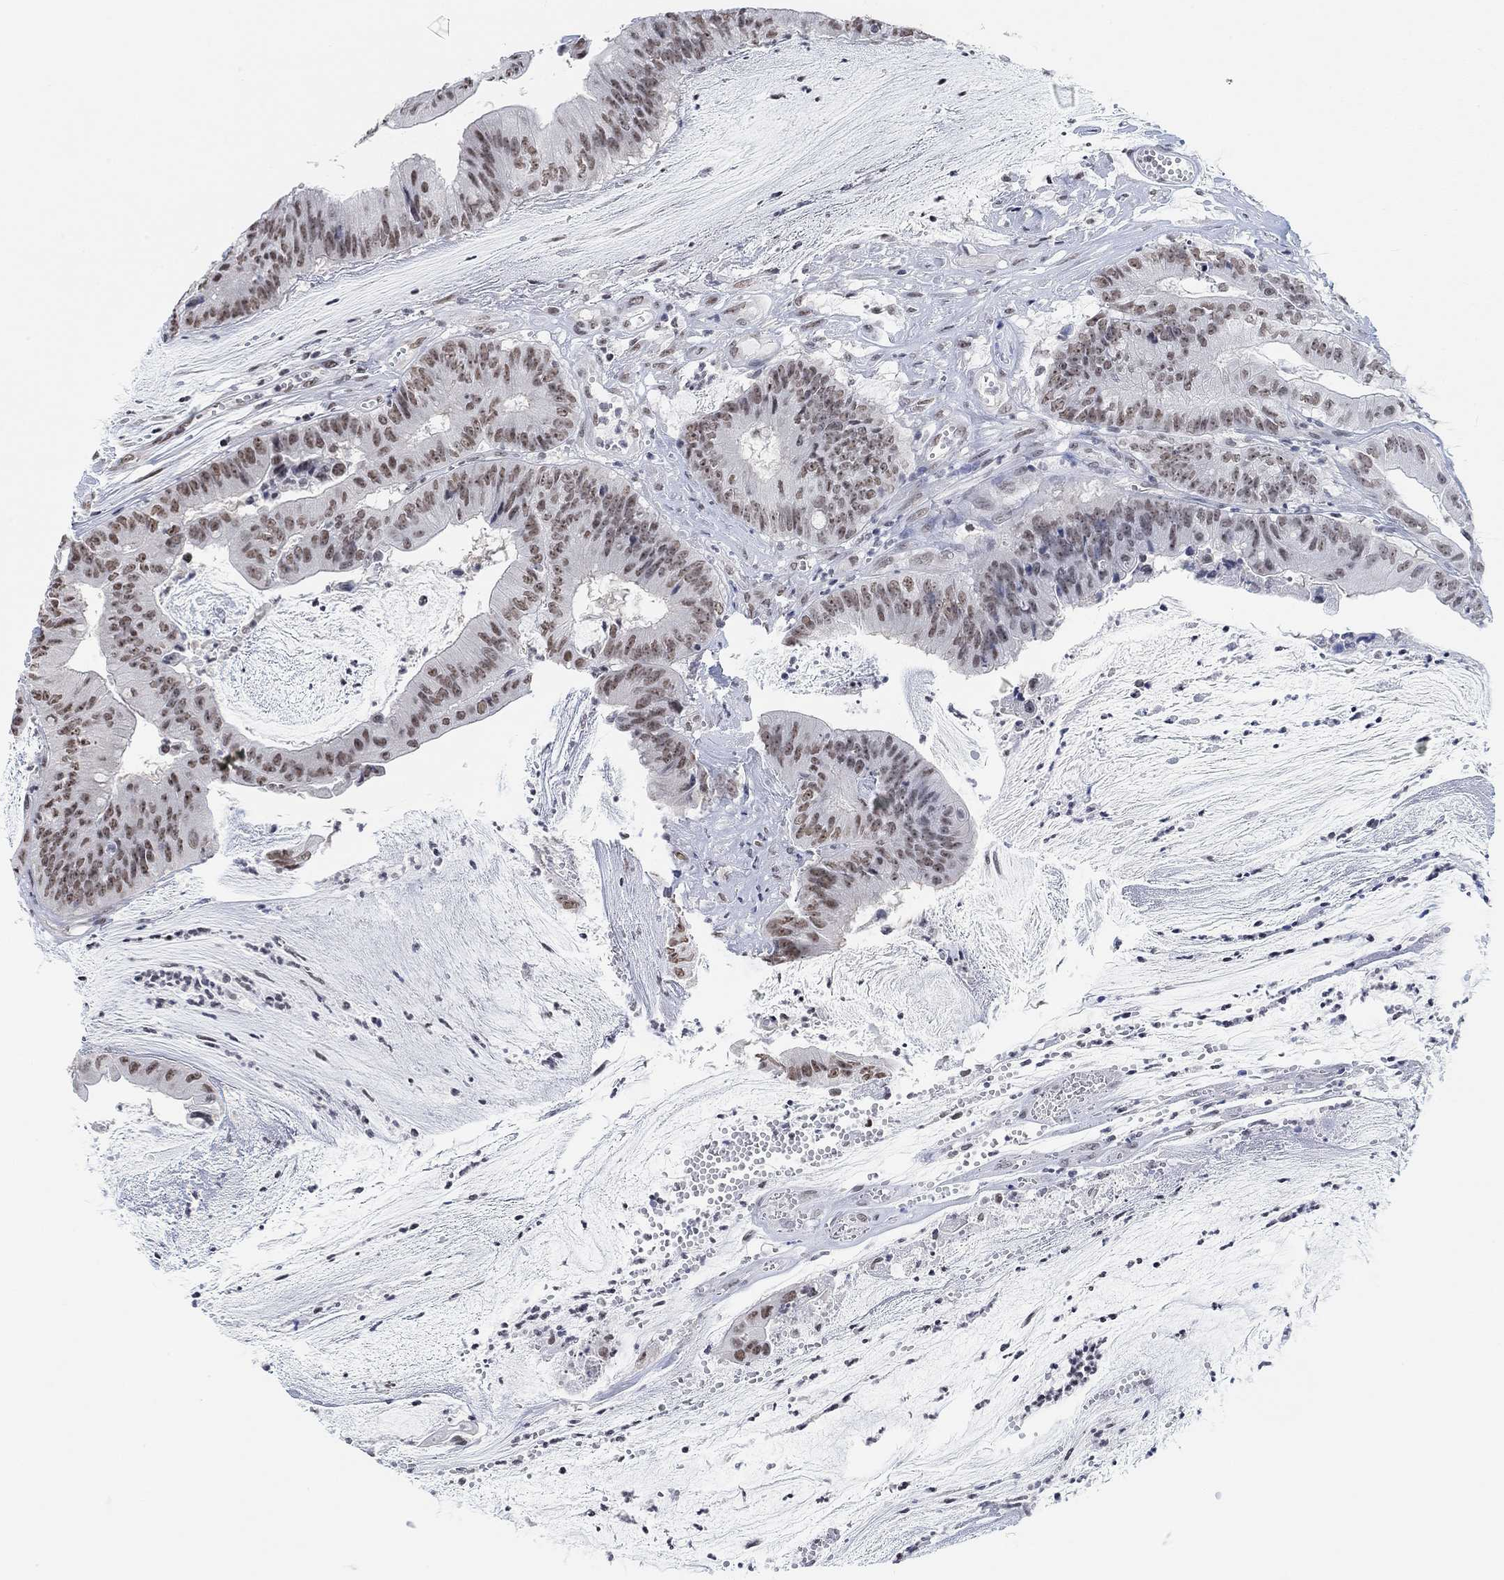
{"staining": {"intensity": "weak", "quantity": ">75%", "location": "nuclear"}, "tissue": "colorectal cancer", "cell_type": "Tumor cells", "image_type": "cancer", "snomed": [{"axis": "morphology", "description": "Adenocarcinoma, NOS"}, {"axis": "topography", "description": "Colon"}], "caption": "The immunohistochemical stain shows weak nuclear staining in tumor cells of colorectal cancer tissue.", "gene": "PURG", "patient": {"sex": "female", "age": 69}}